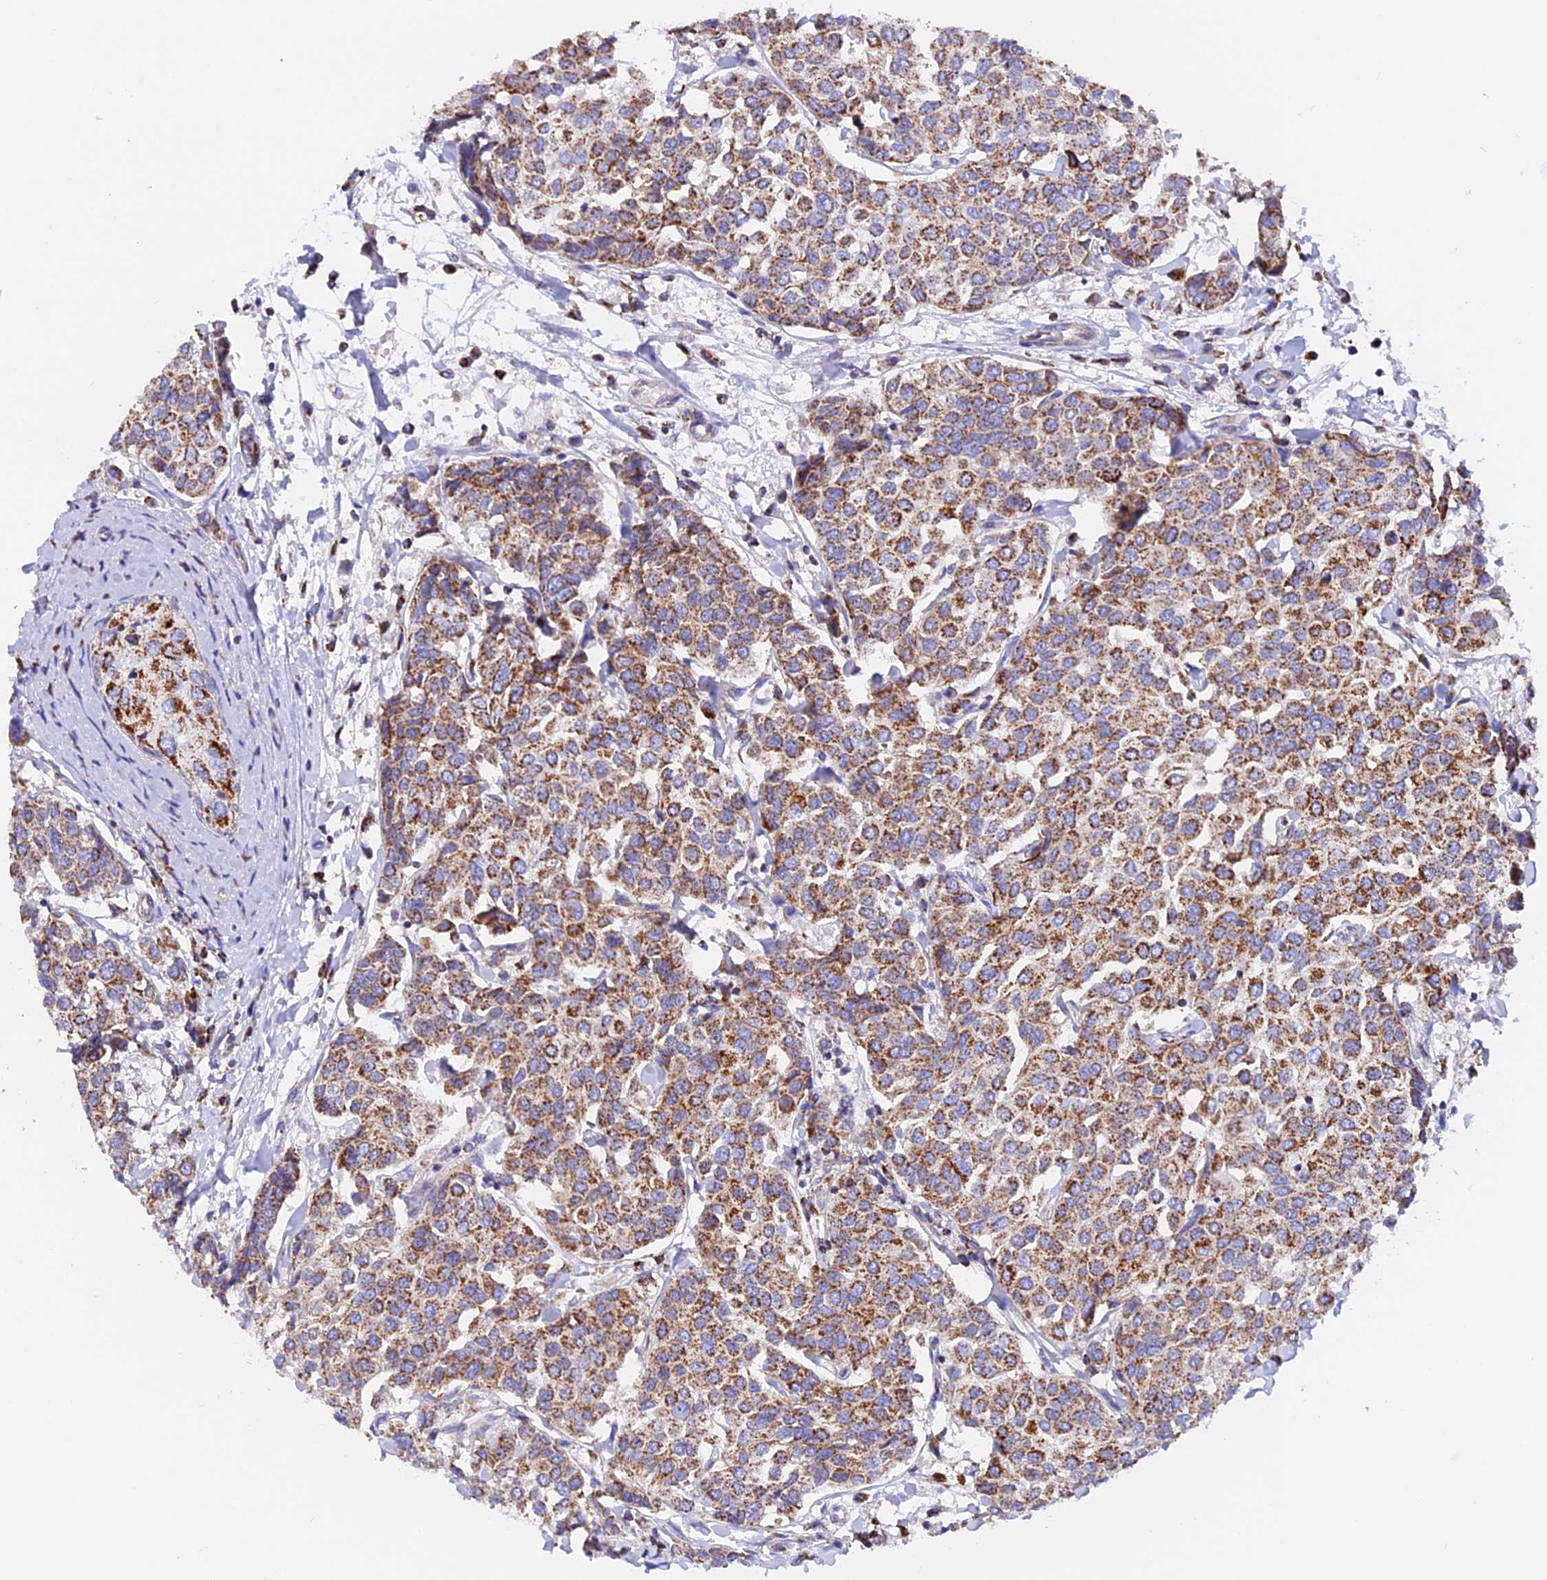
{"staining": {"intensity": "moderate", "quantity": ">75%", "location": "cytoplasmic/membranous"}, "tissue": "breast cancer", "cell_type": "Tumor cells", "image_type": "cancer", "snomed": [{"axis": "morphology", "description": "Duct carcinoma"}, {"axis": "topography", "description": "Breast"}], "caption": "Tumor cells exhibit medium levels of moderate cytoplasmic/membranous expression in approximately >75% of cells in human breast cancer.", "gene": "GCDH", "patient": {"sex": "female", "age": 55}}